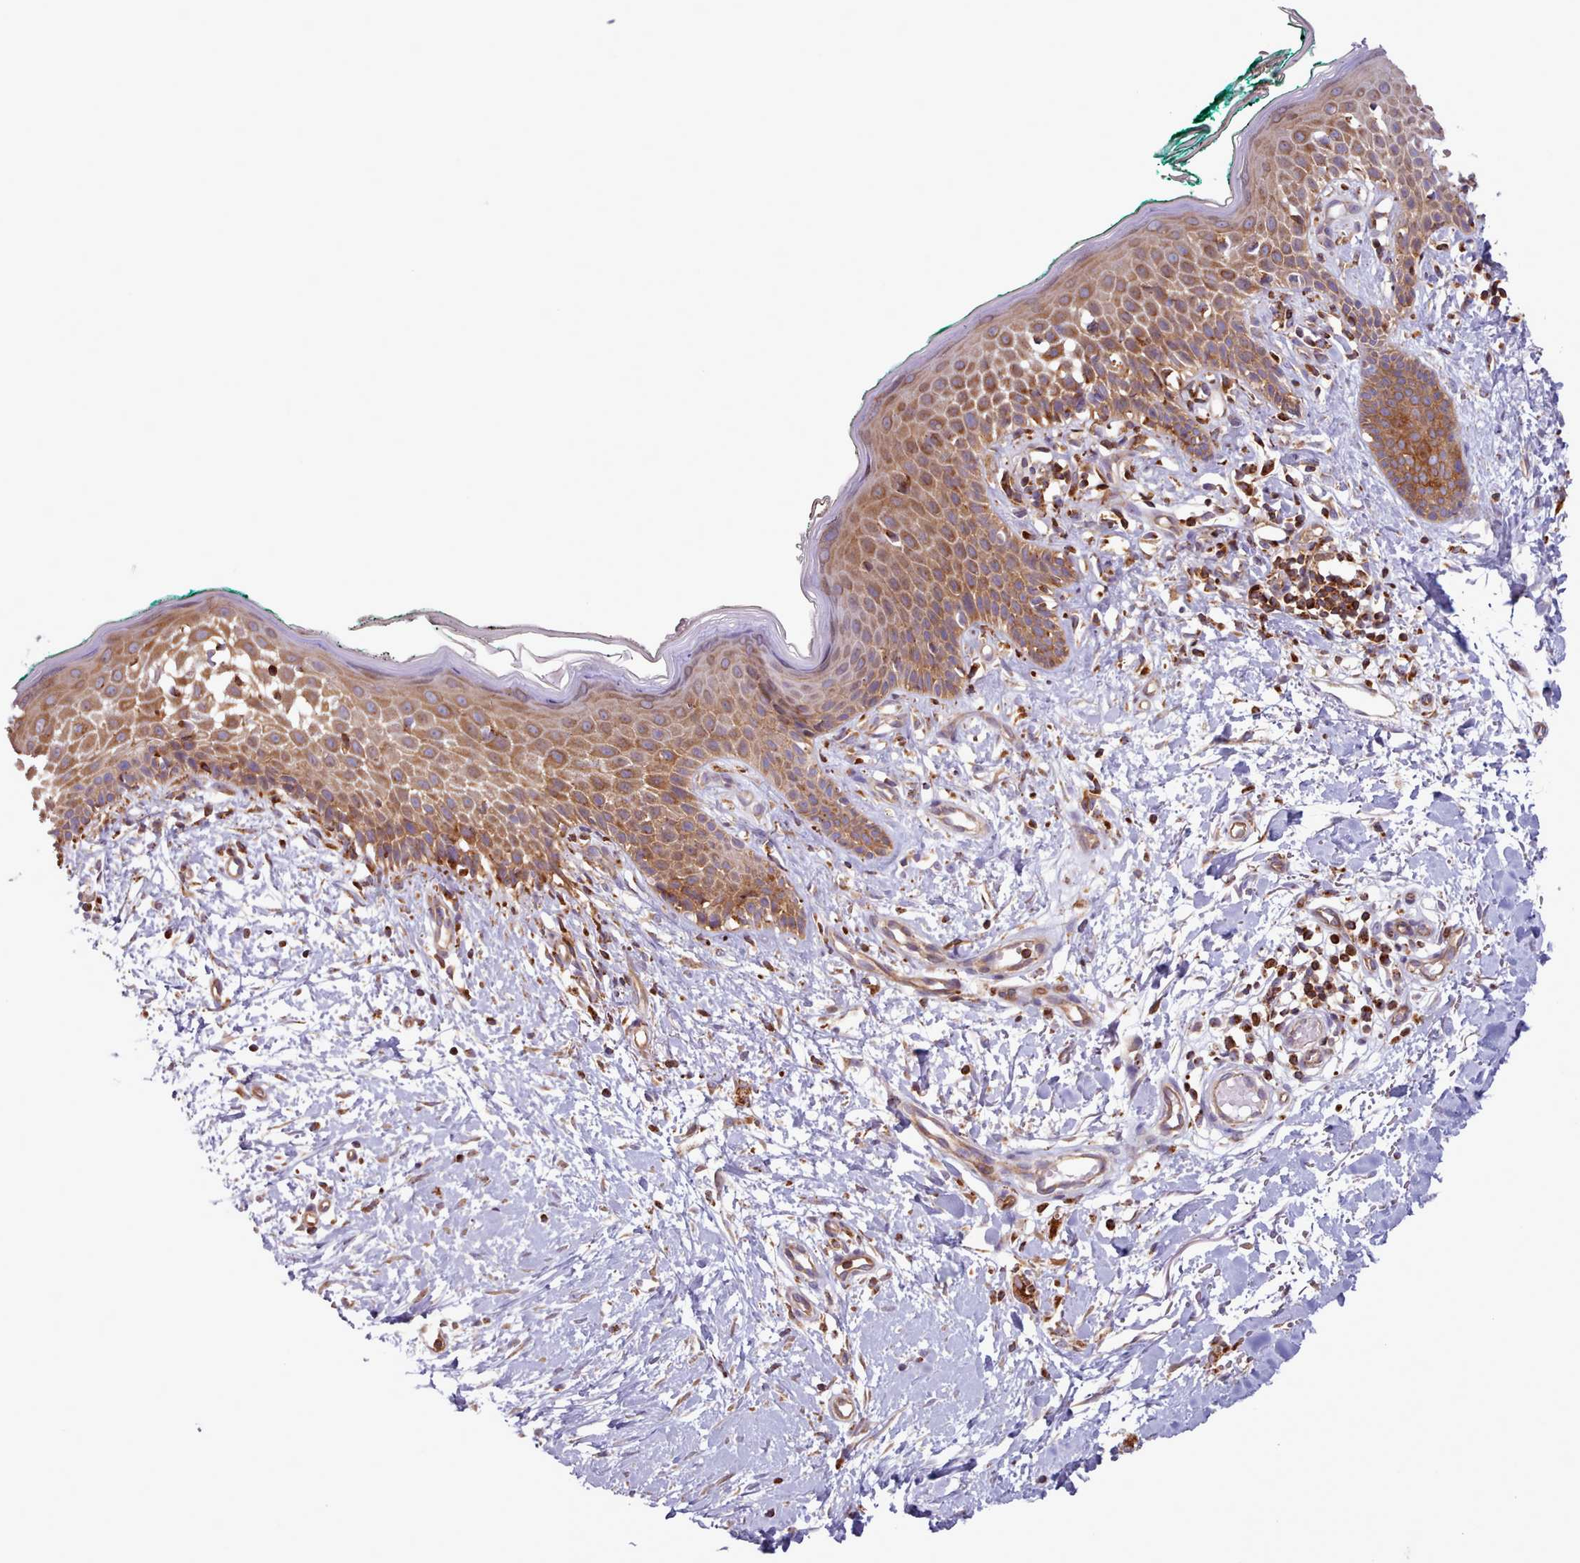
{"staining": {"intensity": "moderate", "quantity": ">75%", "location": "cytoplasmic/membranous"}, "tissue": "skin", "cell_type": "Fibroblasts", "image_type": "normal", "snomed": [{"axis": "morphology", "description": "Normal tissue, NOS"}, {"axis": "morphology", "description": "Malignant melanoma, NOS"}, {"axis": "topography", "description": "Skin"}], "caption": "Fibroblasts reveal moderate cytoplasmic/membranous positivity in approximately >75% of cells in unremarkable skin.", "gene": "CRYBG1", "patient": {"sex": "male", "age": 62}}